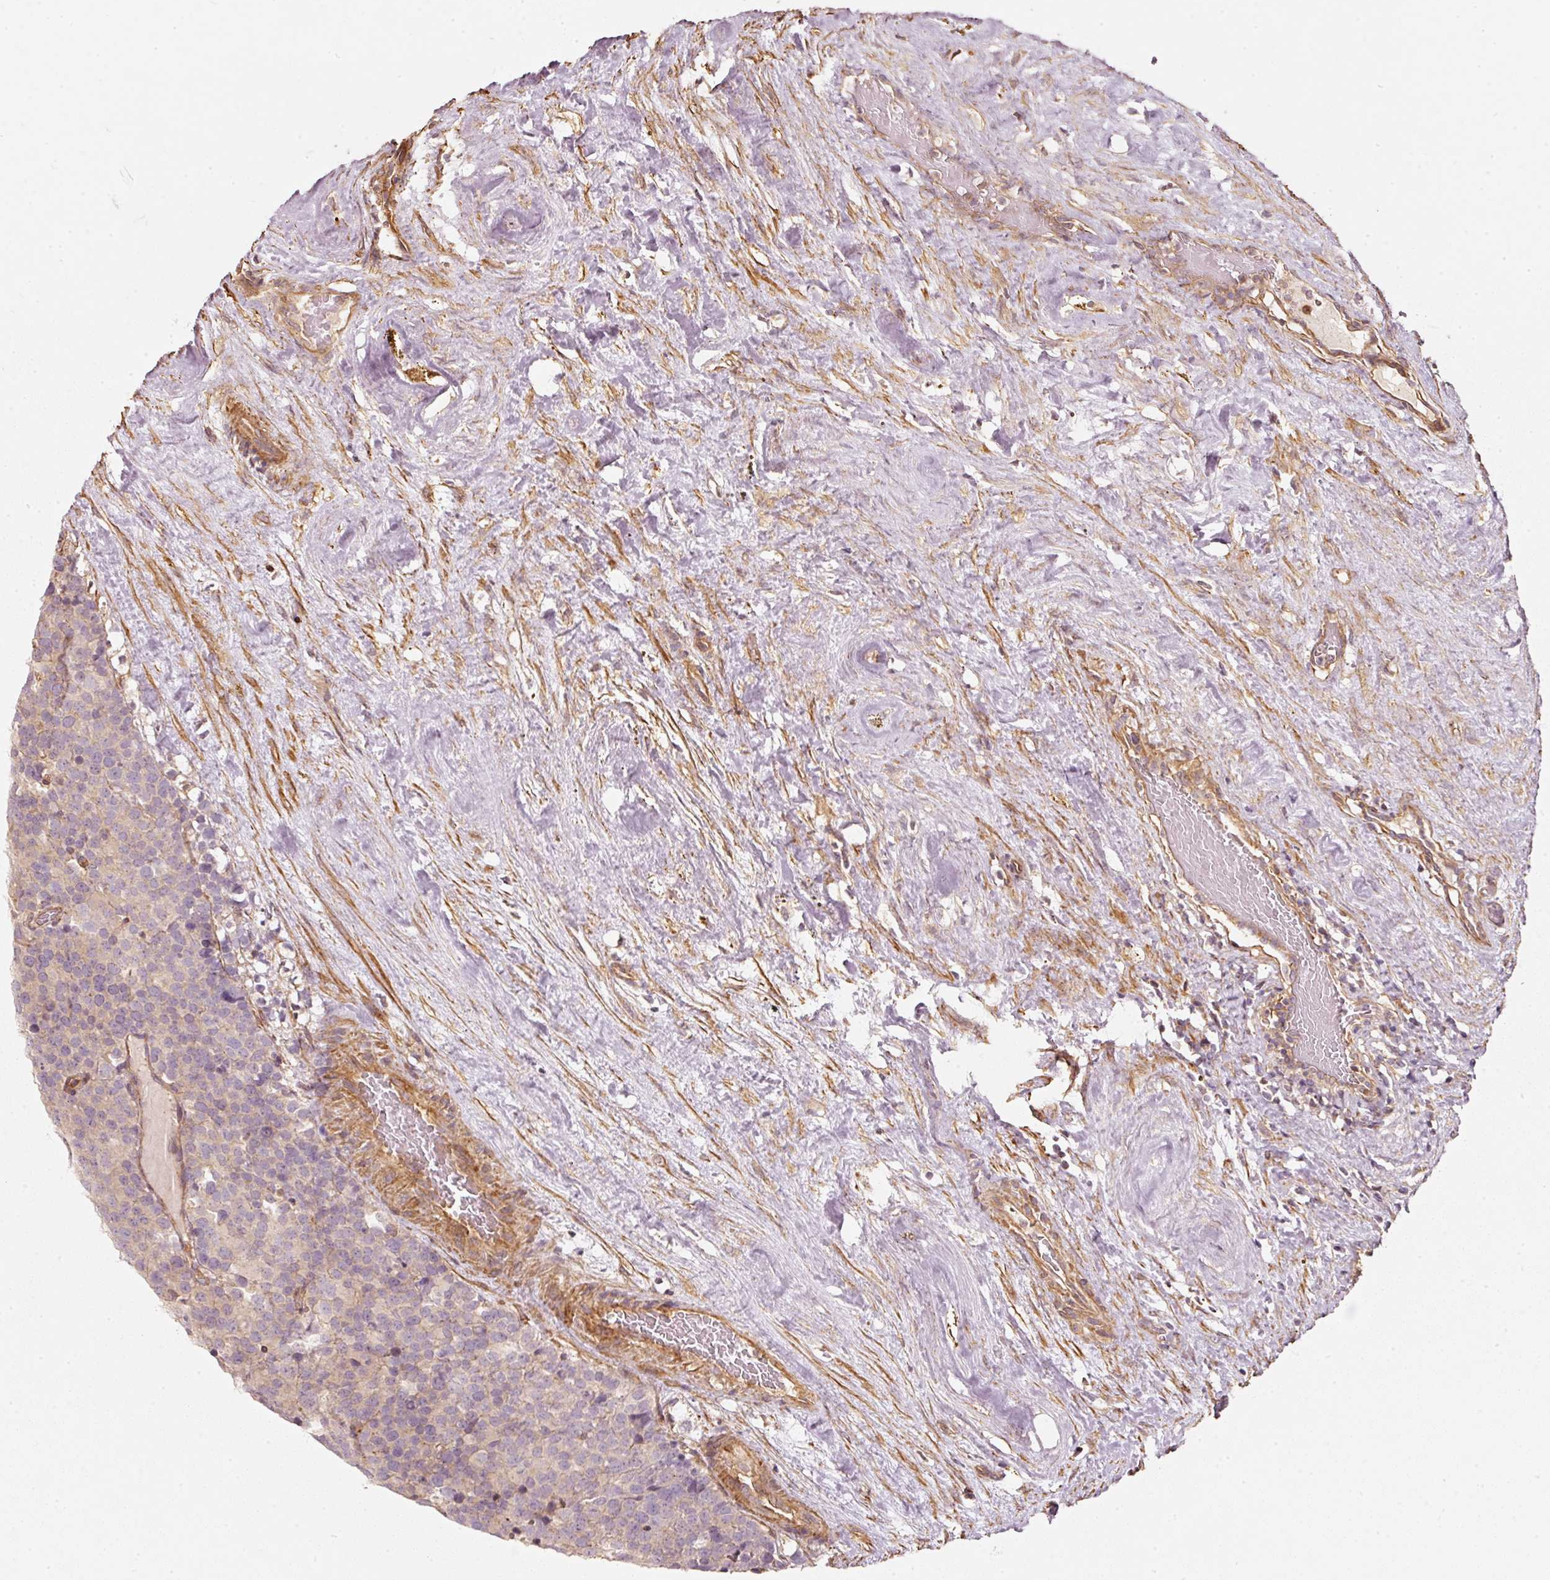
{"staining": {"intensity": "weak", "quantity": "<25%", "location": "cytoplasmic/membranous"}, "tissue": "testis cancer", "cell_type": "Tumor cells", "image_type": "cancer", "snomed": [{"axis": "morphology", "description": "Seminoma, NOS"}, {"axis": "topography", "description": "Testis"}], "caption": "Tumor cells are negative for brown protein staining in testis cancer. (Brightfield microscopy of DAB IHC at high magnification).", "gene": "CEP95", "patient": {"sex": "male", "age": 71}}